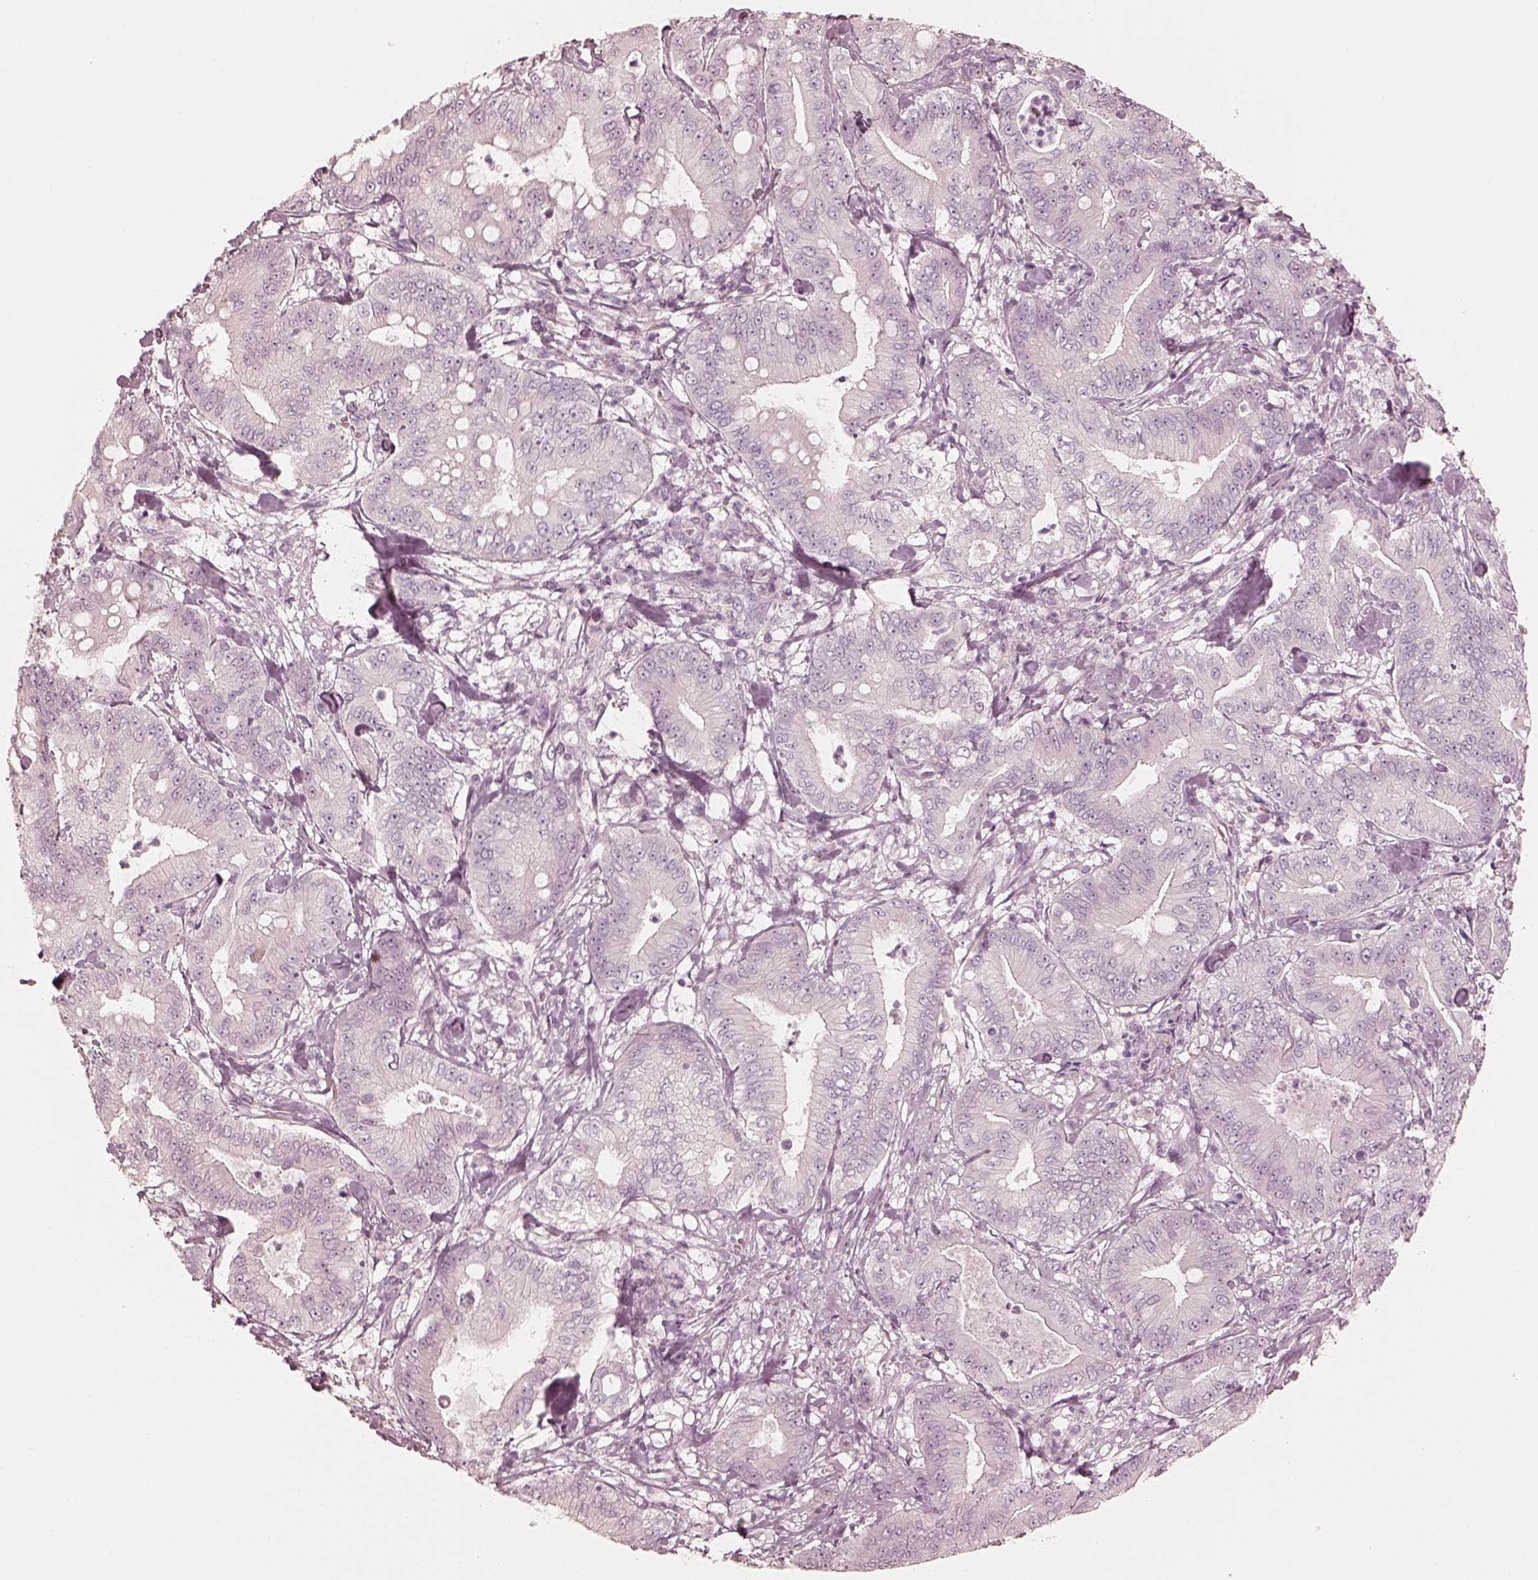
{"staining": {"intensity": "negative", "quantity": "none", "location": "none"}, "tissue": "pancreatic cancer", "cell_type": "Tumor cells", "image_type": "cancer", "snomed": [{"axis": "morphology", "description": "Adenocarcinoma, NOS"}, {"axis": "topography", "description": "Pancreas"}], "caption": "Human pancreatic cancer (adenocarcinoma) stained for a protein using IHC demonstrates no staining in tumor cells.", "gene": "CALR3", "patient": {"sex": "male", "age": 71}}